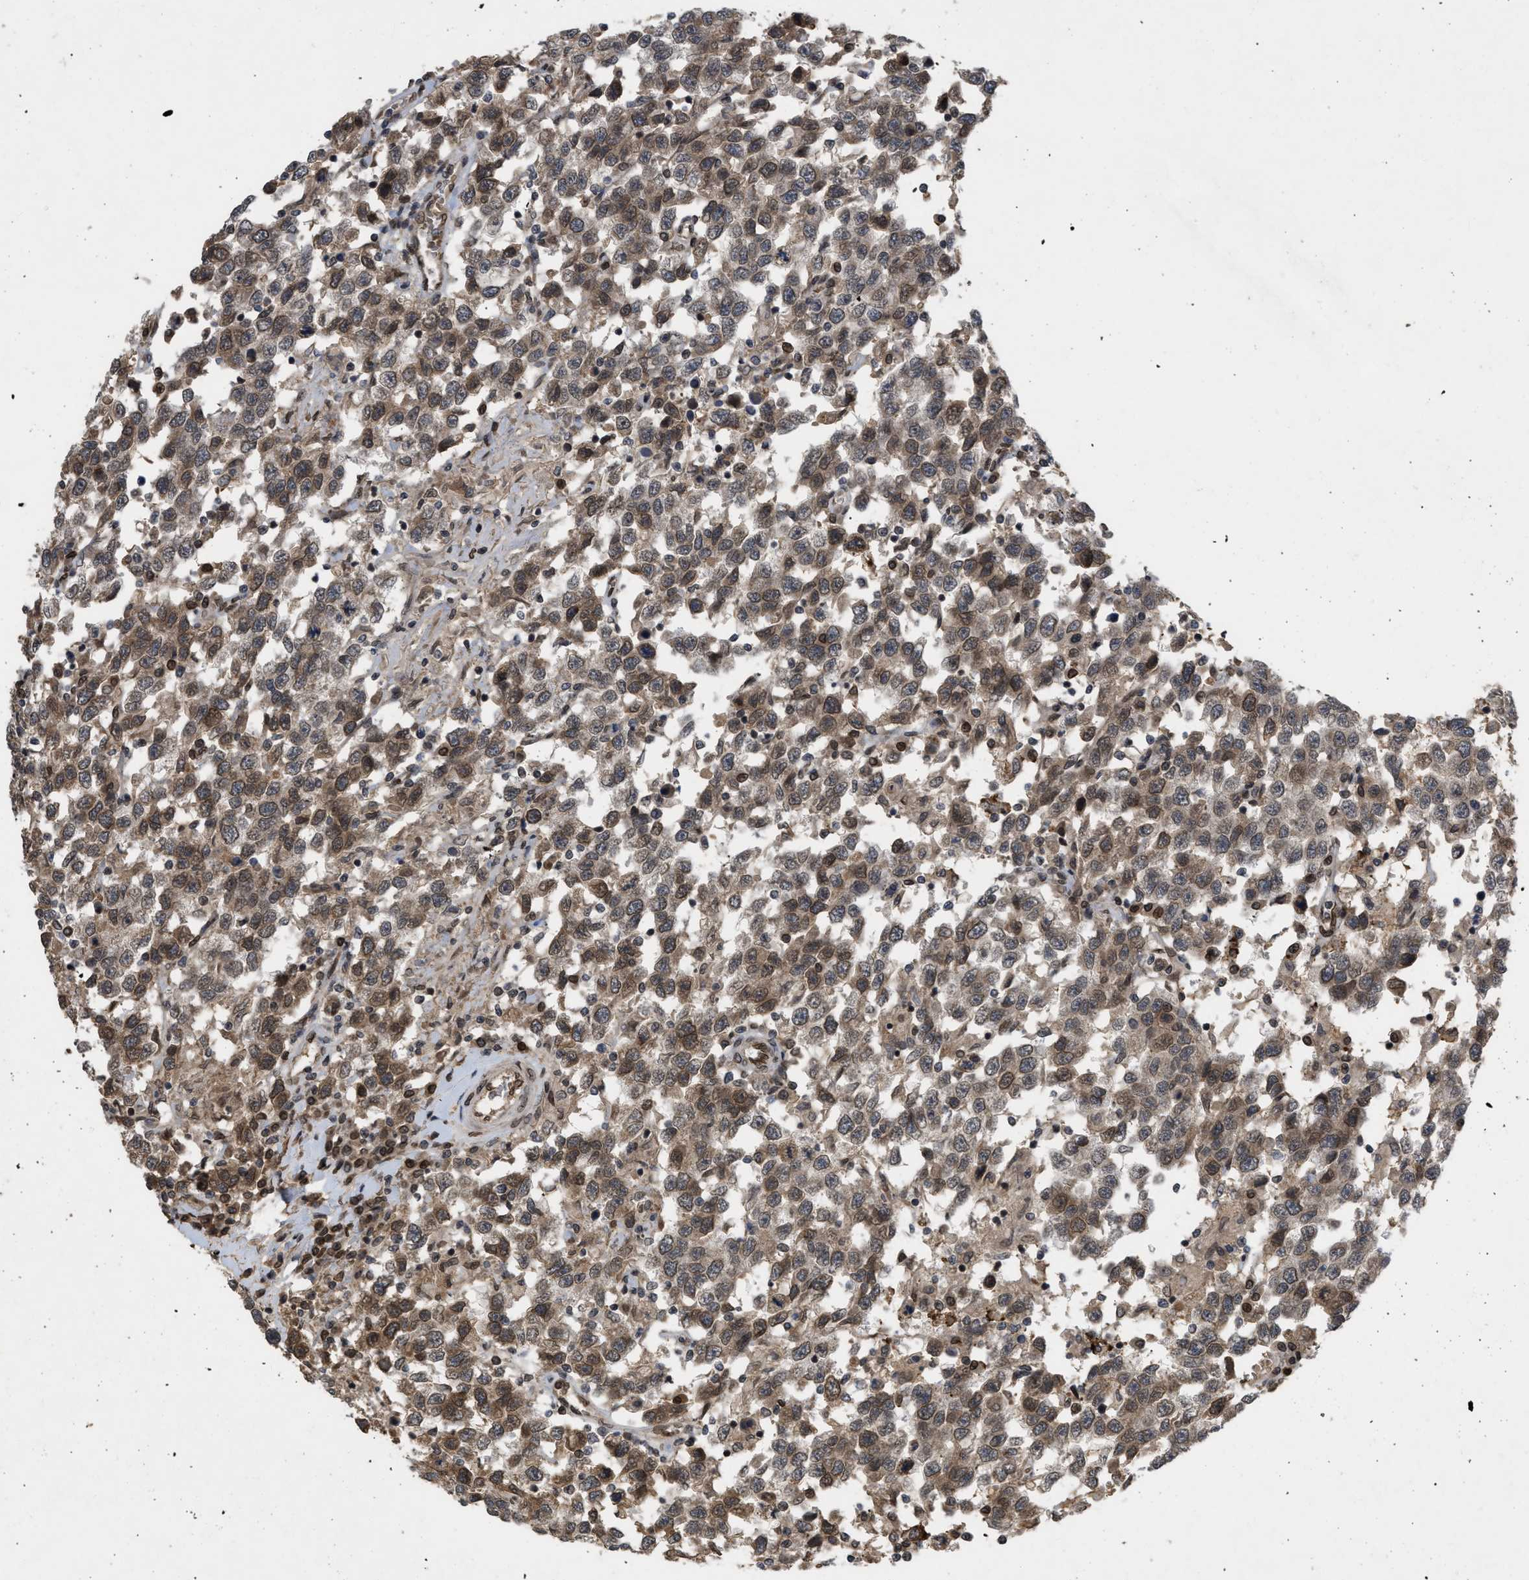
{"staining": {"intensity": "moderate", "quantity": ">75%", "location": "cytoplasmic/membranous,nuclear"}, "tissue": "testis cancer", "cell_type": "Tumor cells", "image_type": "cancer", "snomed": [{"axis": "morphology", "description": "Seminoma, NOS"}, {"axis": "topography", "description": "Testis"}], "caption": "This is an image of IHC staining of testis seminoma, which shows moderate expression in the cytoplasmic/membranous and nuclear of tumor cells.", "gene": "CRY1", "patient": {"sex": "male", "age": 41}}